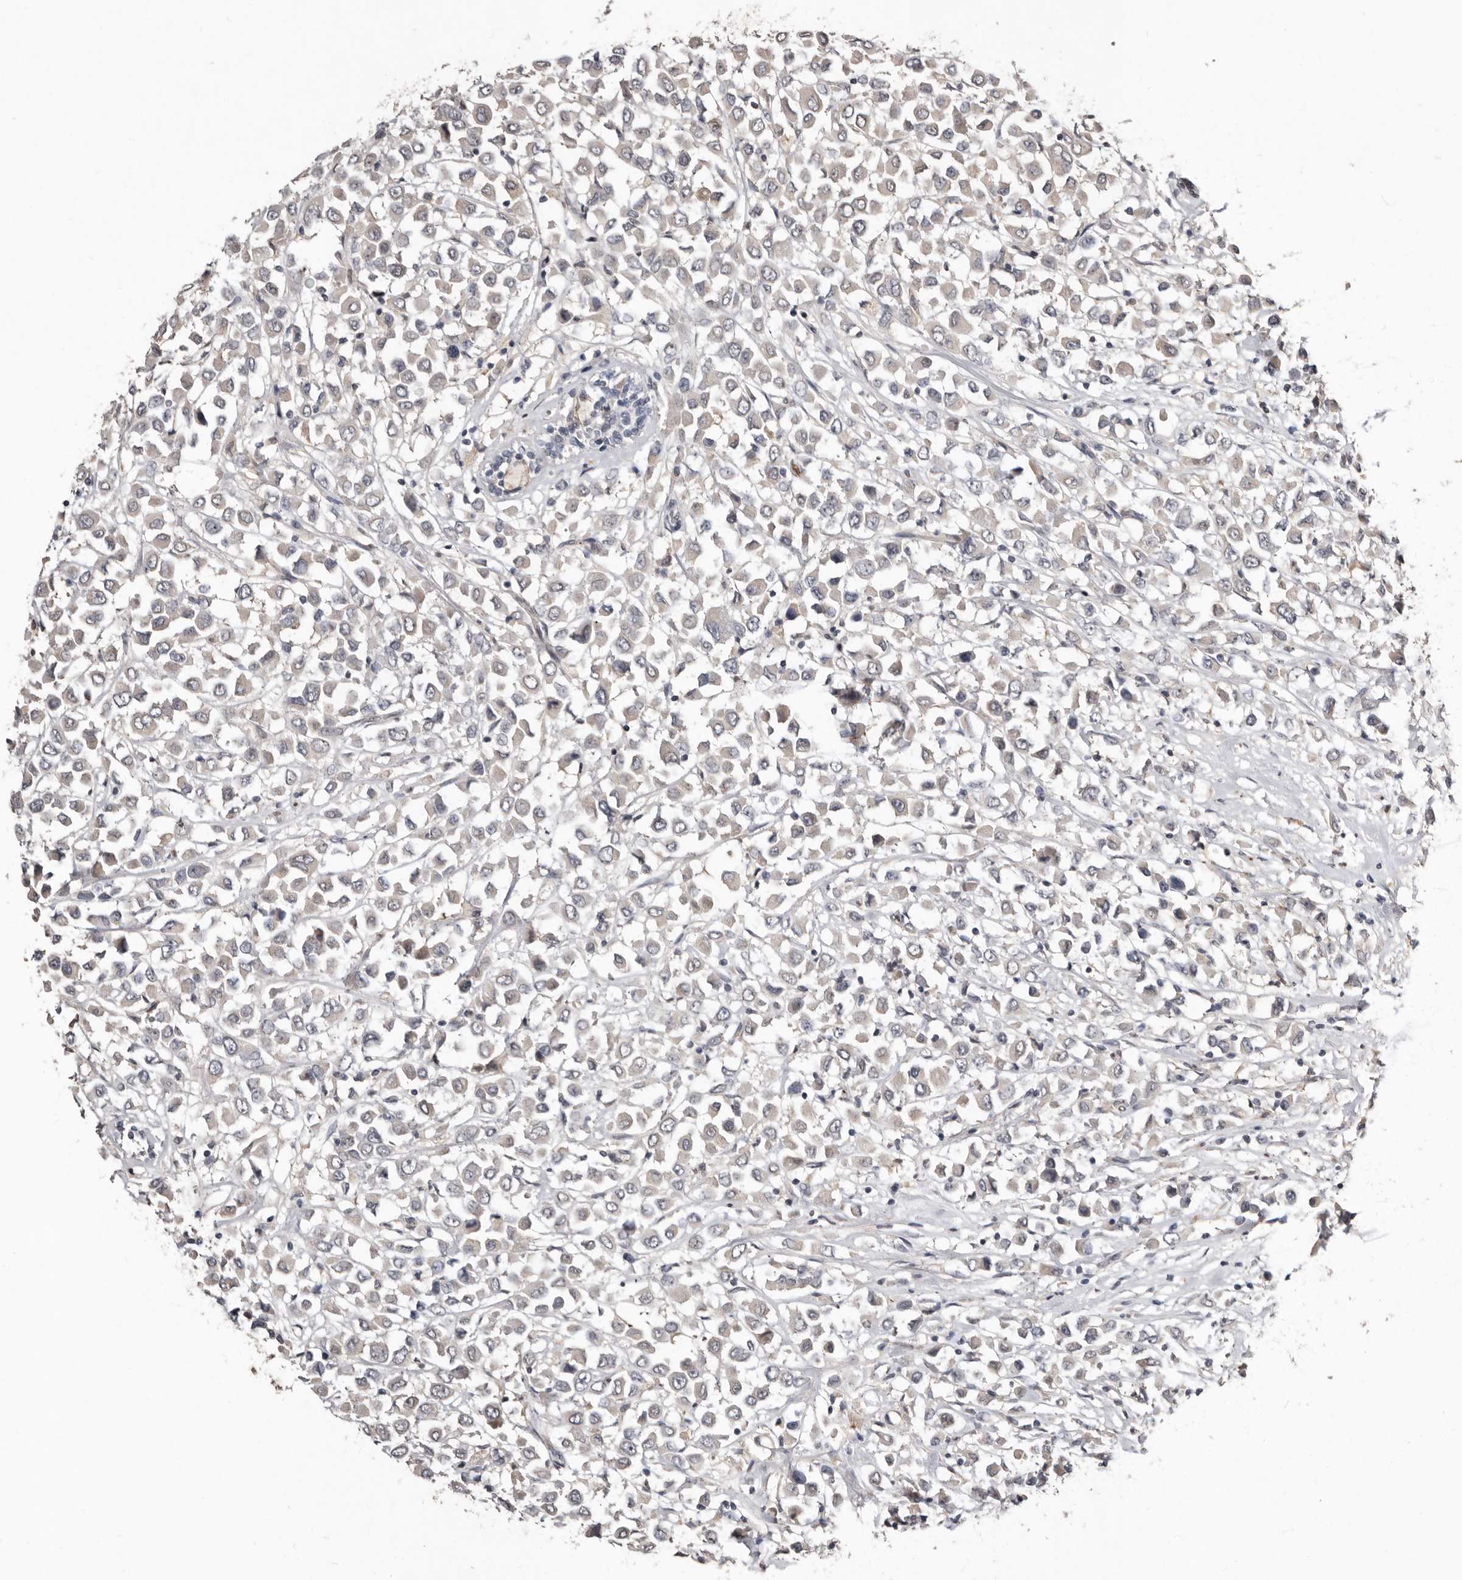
{"staining": {"intensity": "negative", "quantity": "none", "location": "none"}, "tissue": "breast cancer", "cell_type": "Tumor cells", "image_type": "cancer", "snomed": [{"axis": "morphology", "description": "Duct carcinoma"}, {"axis": "topography", "description": "Breast"}], "caption": "Protein analysis of breast infiltrating ductal carcinoma displays no significant expression in tumor cells.", "gene": "SULT1E1", "patient": {"sex": "female", "age": 61}}